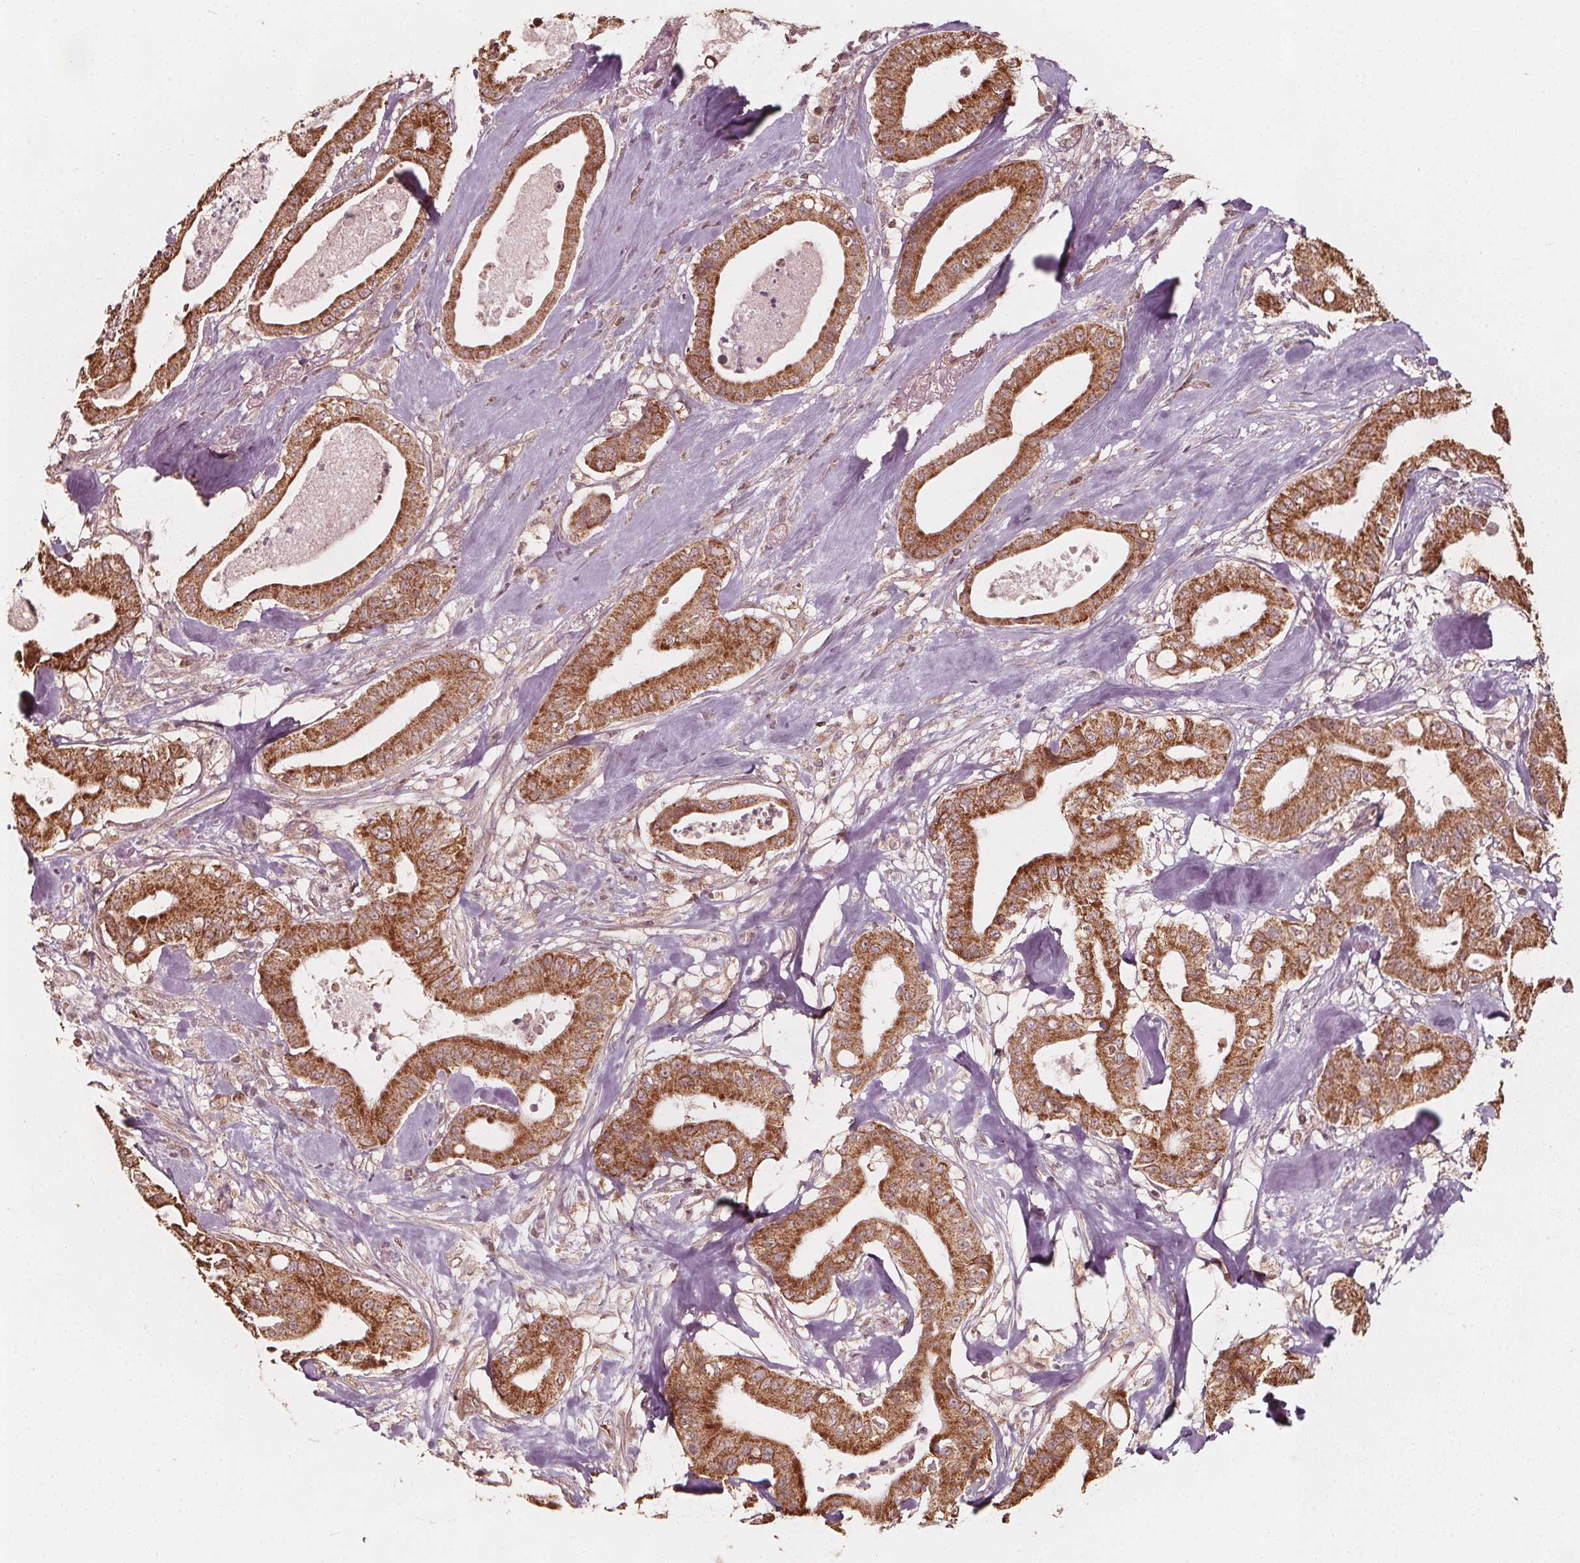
{"staining": {"intensity": "strong", "quantity": ">75%", "location": "cytoplasmic/membranous"}, "tissue": "pancreatic cancer", "cell_type": "Tumor cells", "image_type": "cancer", "snomed": [{"axis": "morphology", "description": "Adenocarcinoma, NOS"}, {"axis": "topography", "description": "Pancreas"}], "caption": "Immunohistochemistry (IHC) of pancreatic adenocarcinoma exhibits high levels of strong cytoplasmic/membranous staining in about >75% of tumor cells.", "gene": "AIP", "patient": {"sex": "male", "age": 71}}